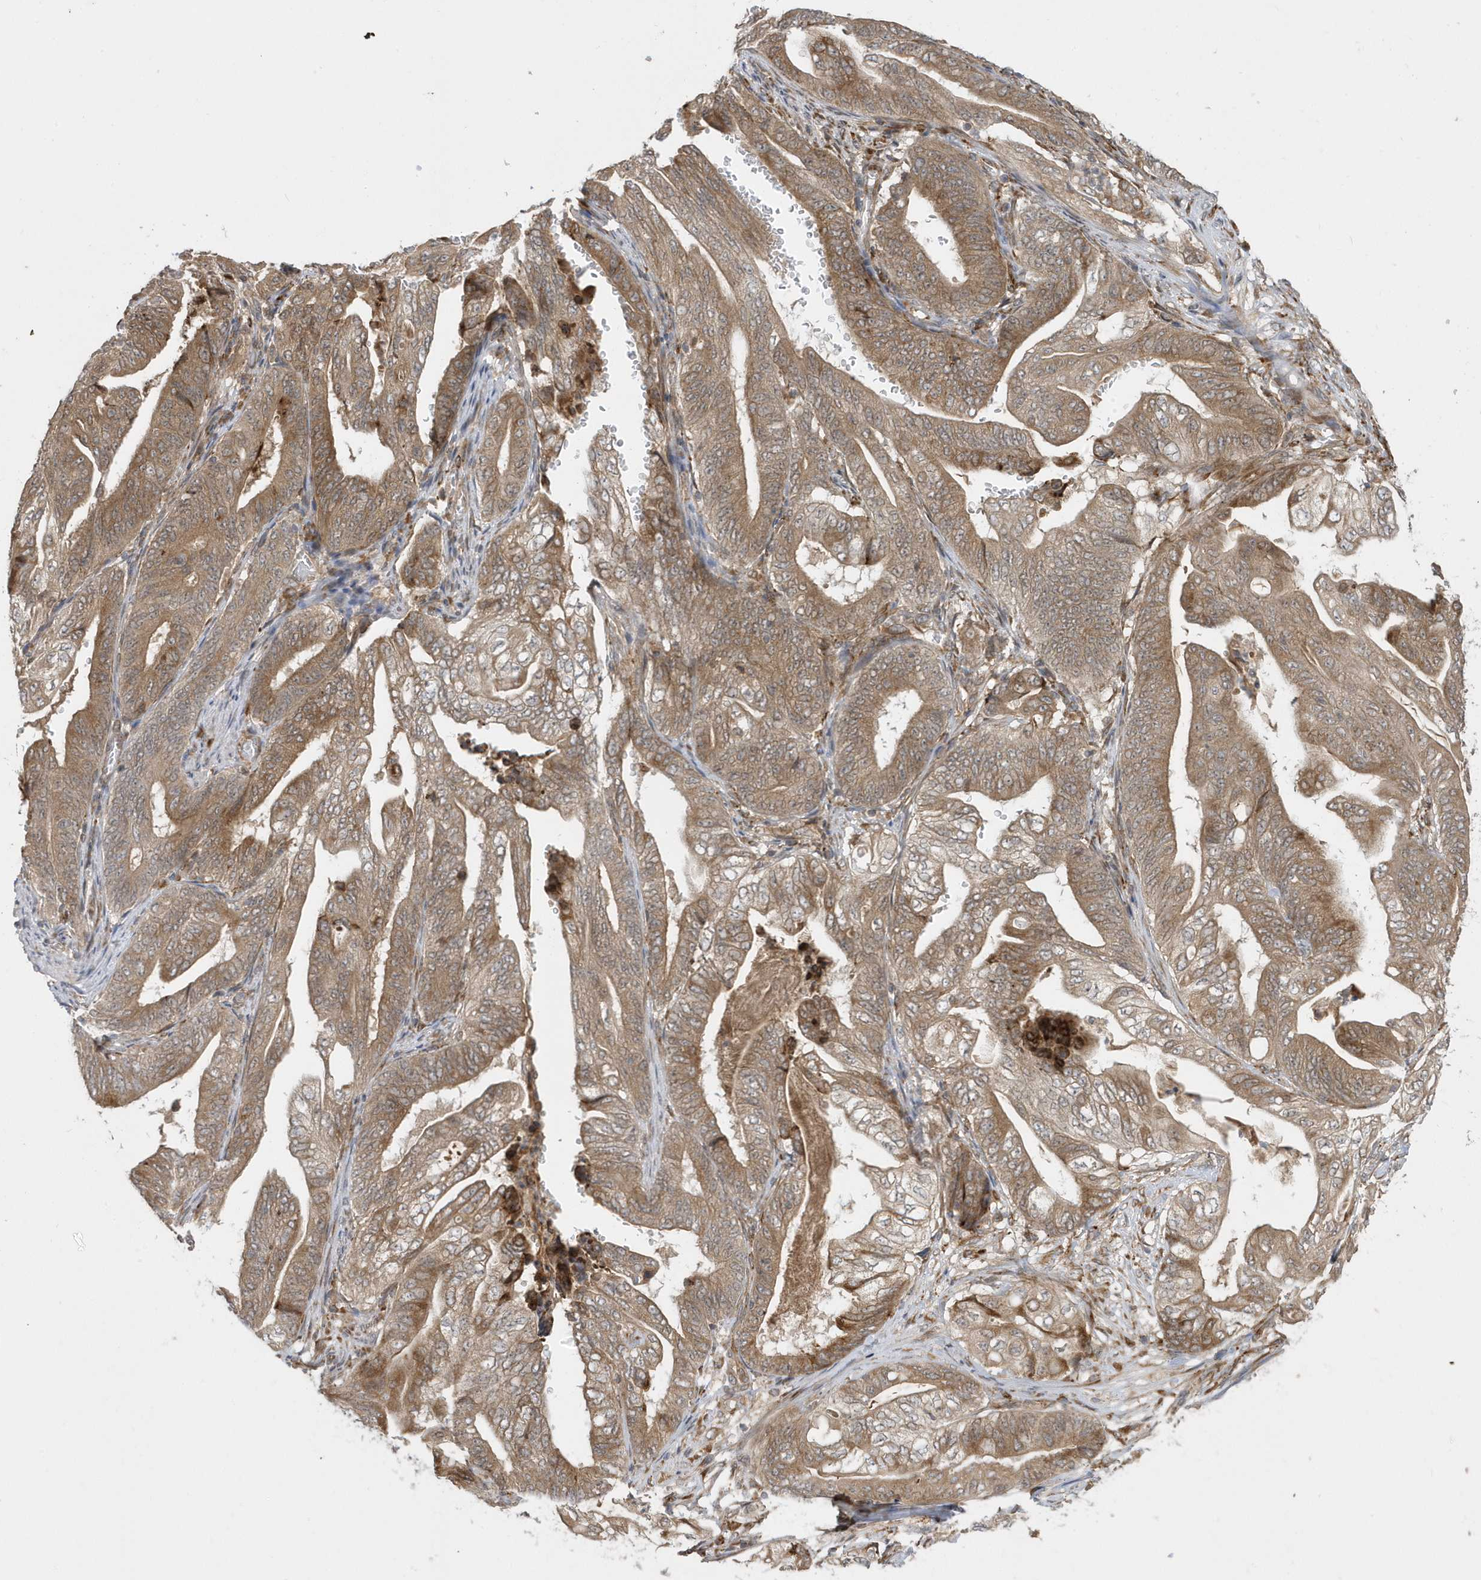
{"staining": {"intensity": "moderate", "quantity": ">75%", "location": "cytoplasmic/membranous"}, "tissue": "stomach cancer", "cell_type": "Tumor cells", "image_type": "cancer", "snomed": [{"axis": "morphology", "description": "Adenocarcinoma, NOS"}, {"axis": "topography", "description": "Stomach"}], "caption": "Immunohistochemistry (IHC) micrograph of stomach cancer stained for a protein (brown), which reveals medium levels of moderate cytoplasmic/membranous staining in approximately >75% of tumor cells.", "gene": "METTL21A", "patient": {"sex": "female", "age": 73}}